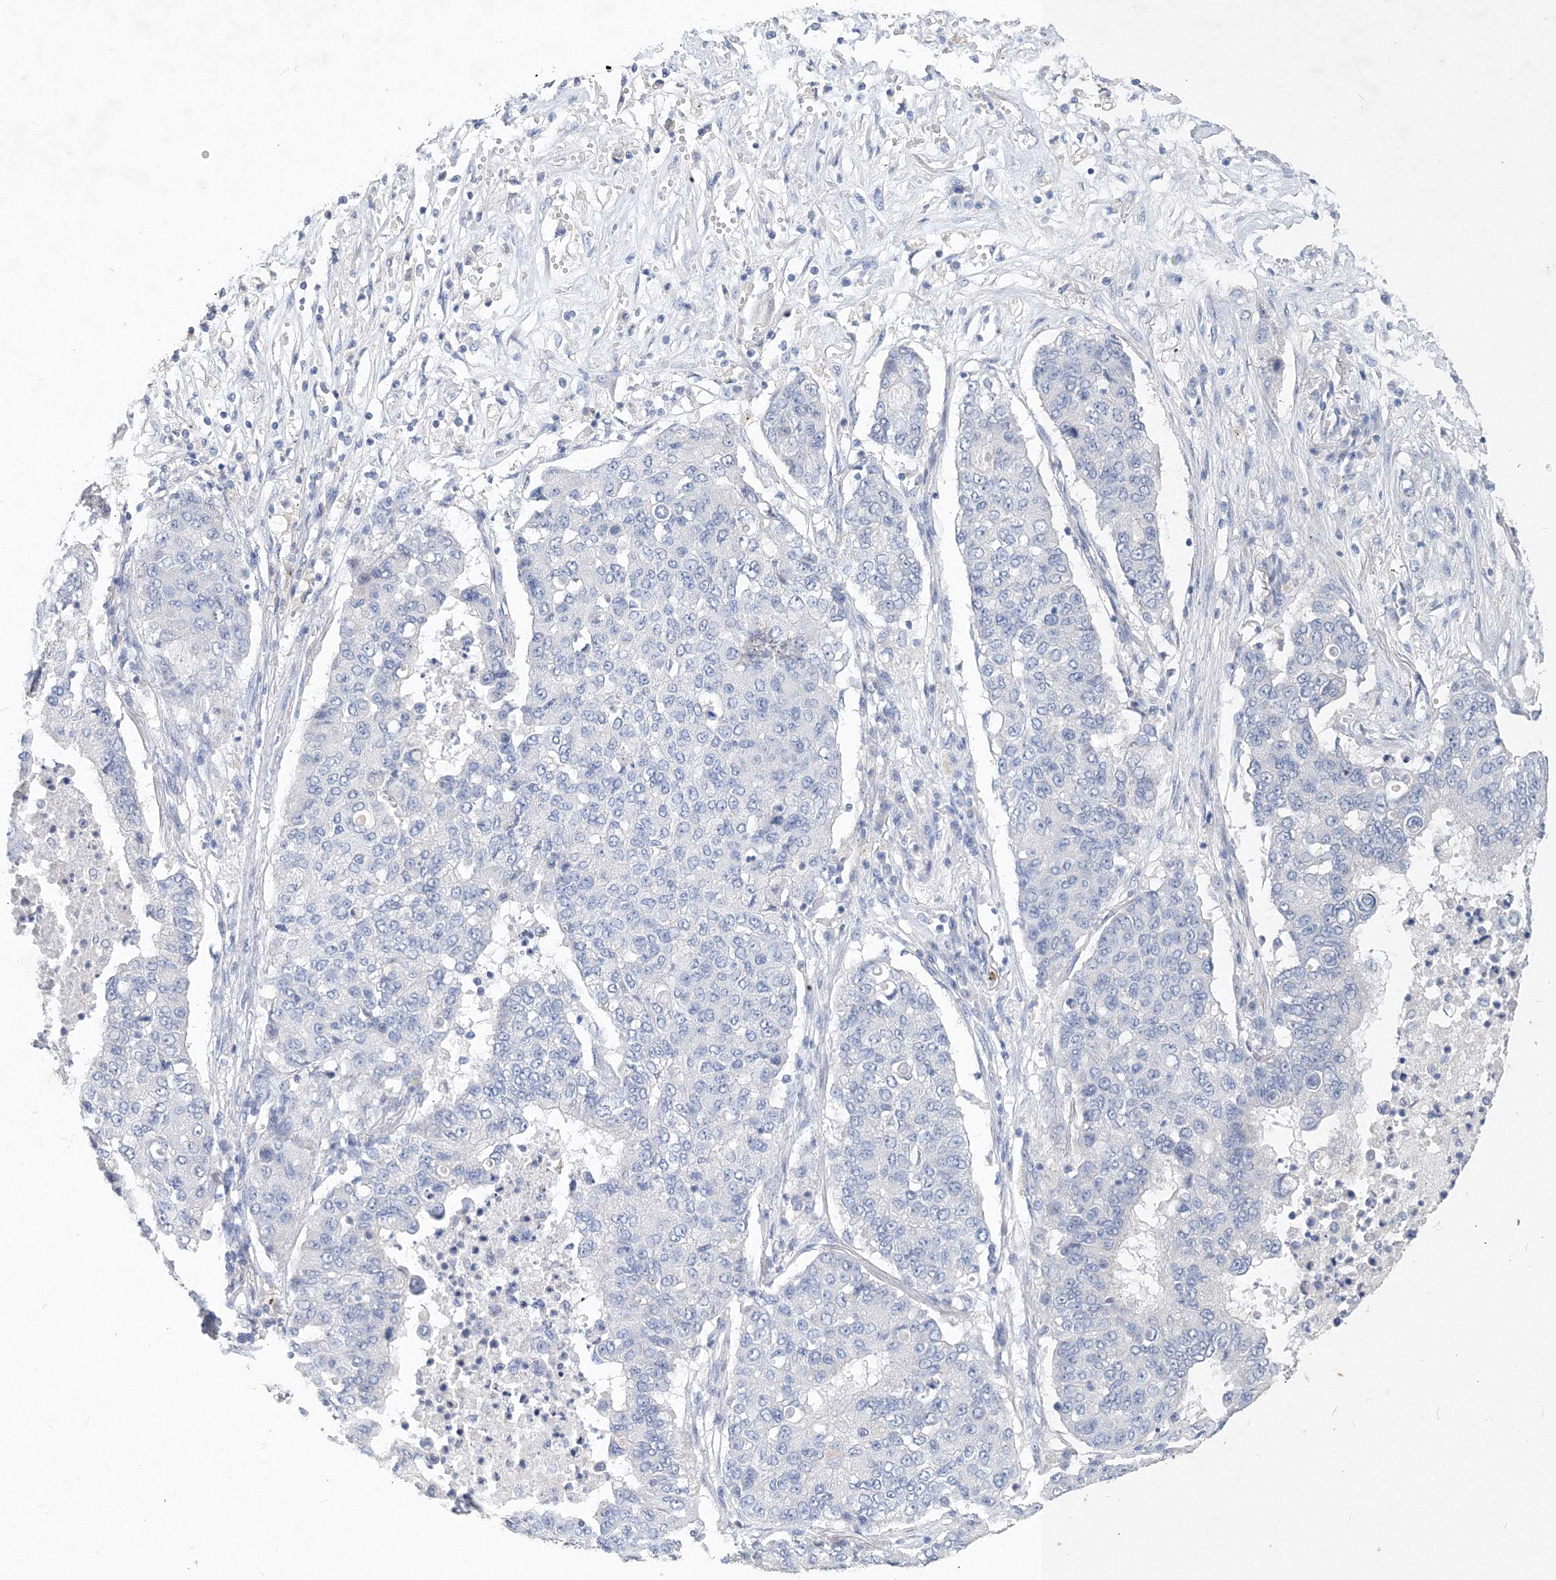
{"staining": {"intensity": "negative", "quantity": "none", "location": "none"}, "tissue": "lung cancer", "cell_type": "Tumor cells", "image_type": "cancer", "snomed": [{"axis": "morphology", "description": "Squamous cell carcinoma, NOS"}, {"axis": "topography", "description": "Lung"}], "caption": "This is an IHC photomicrograph of squamous cell carcinoma (lung). There is no staining in tumor cells.", "gene": "OSBPL6", "patient": {"sex": "male", "age": 74}}